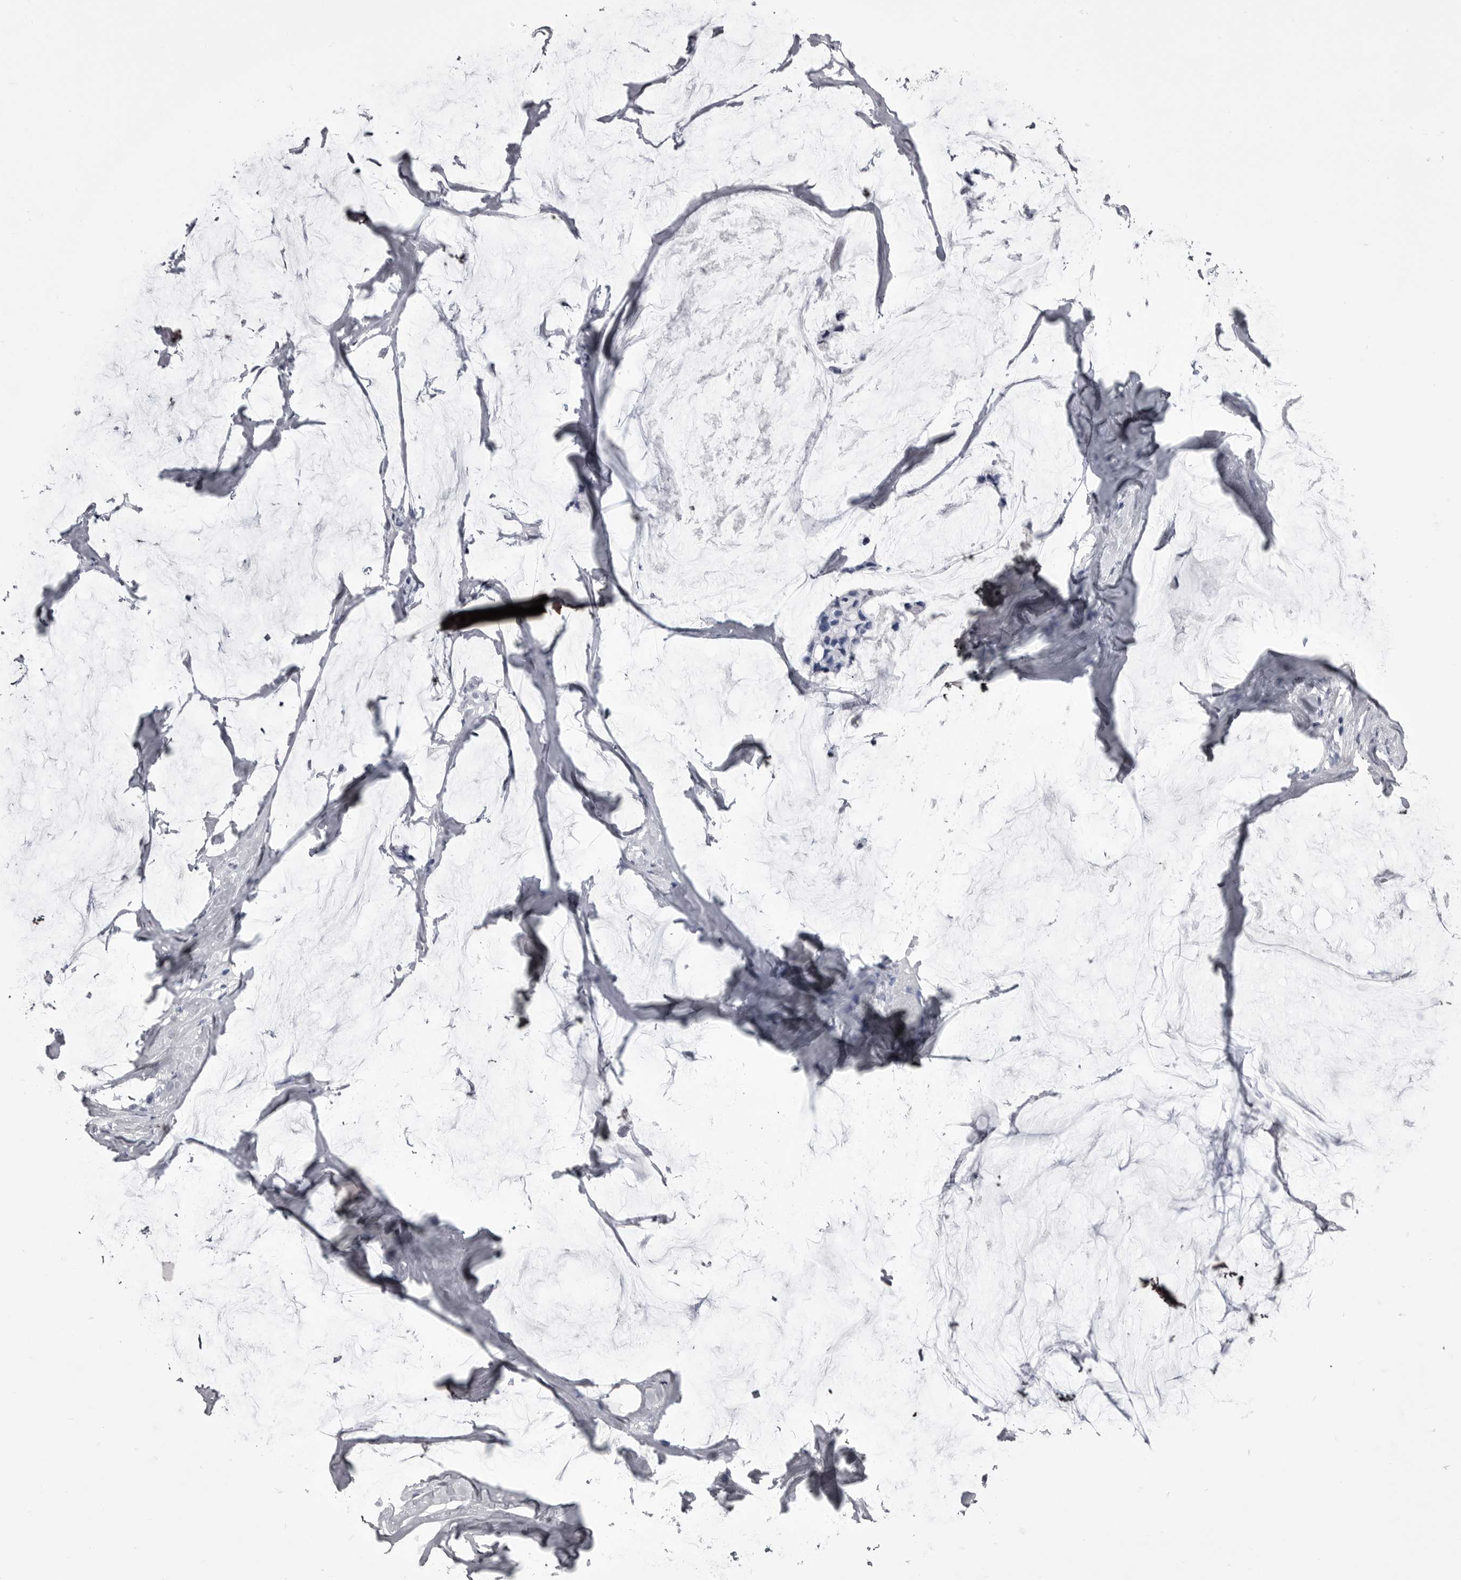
{"staining": {"intensity": "negative", "quantity": "none", "location": "none"}, "tissue": "ovarian cancer", "cell_type": "Tumor cells", "image_type": "cancer", "snomed": [{"axis": "morphology", "description": "Cystadenocarcinoma, mucinous, NOS"}, {"axis": "topography", "description": "Ovary"}], "caption": "The photomicrograph displays no significant positivity in tumor cells of mucinous cystadenocarcinoma (ovarian). (Stains: DAB immunohistochemistry with hematoxylin counter stain, Microscopy: brightfield microscopy at high magnification).", "gene": "ANK2", "patient": {"sex": "female", "age": 39}}